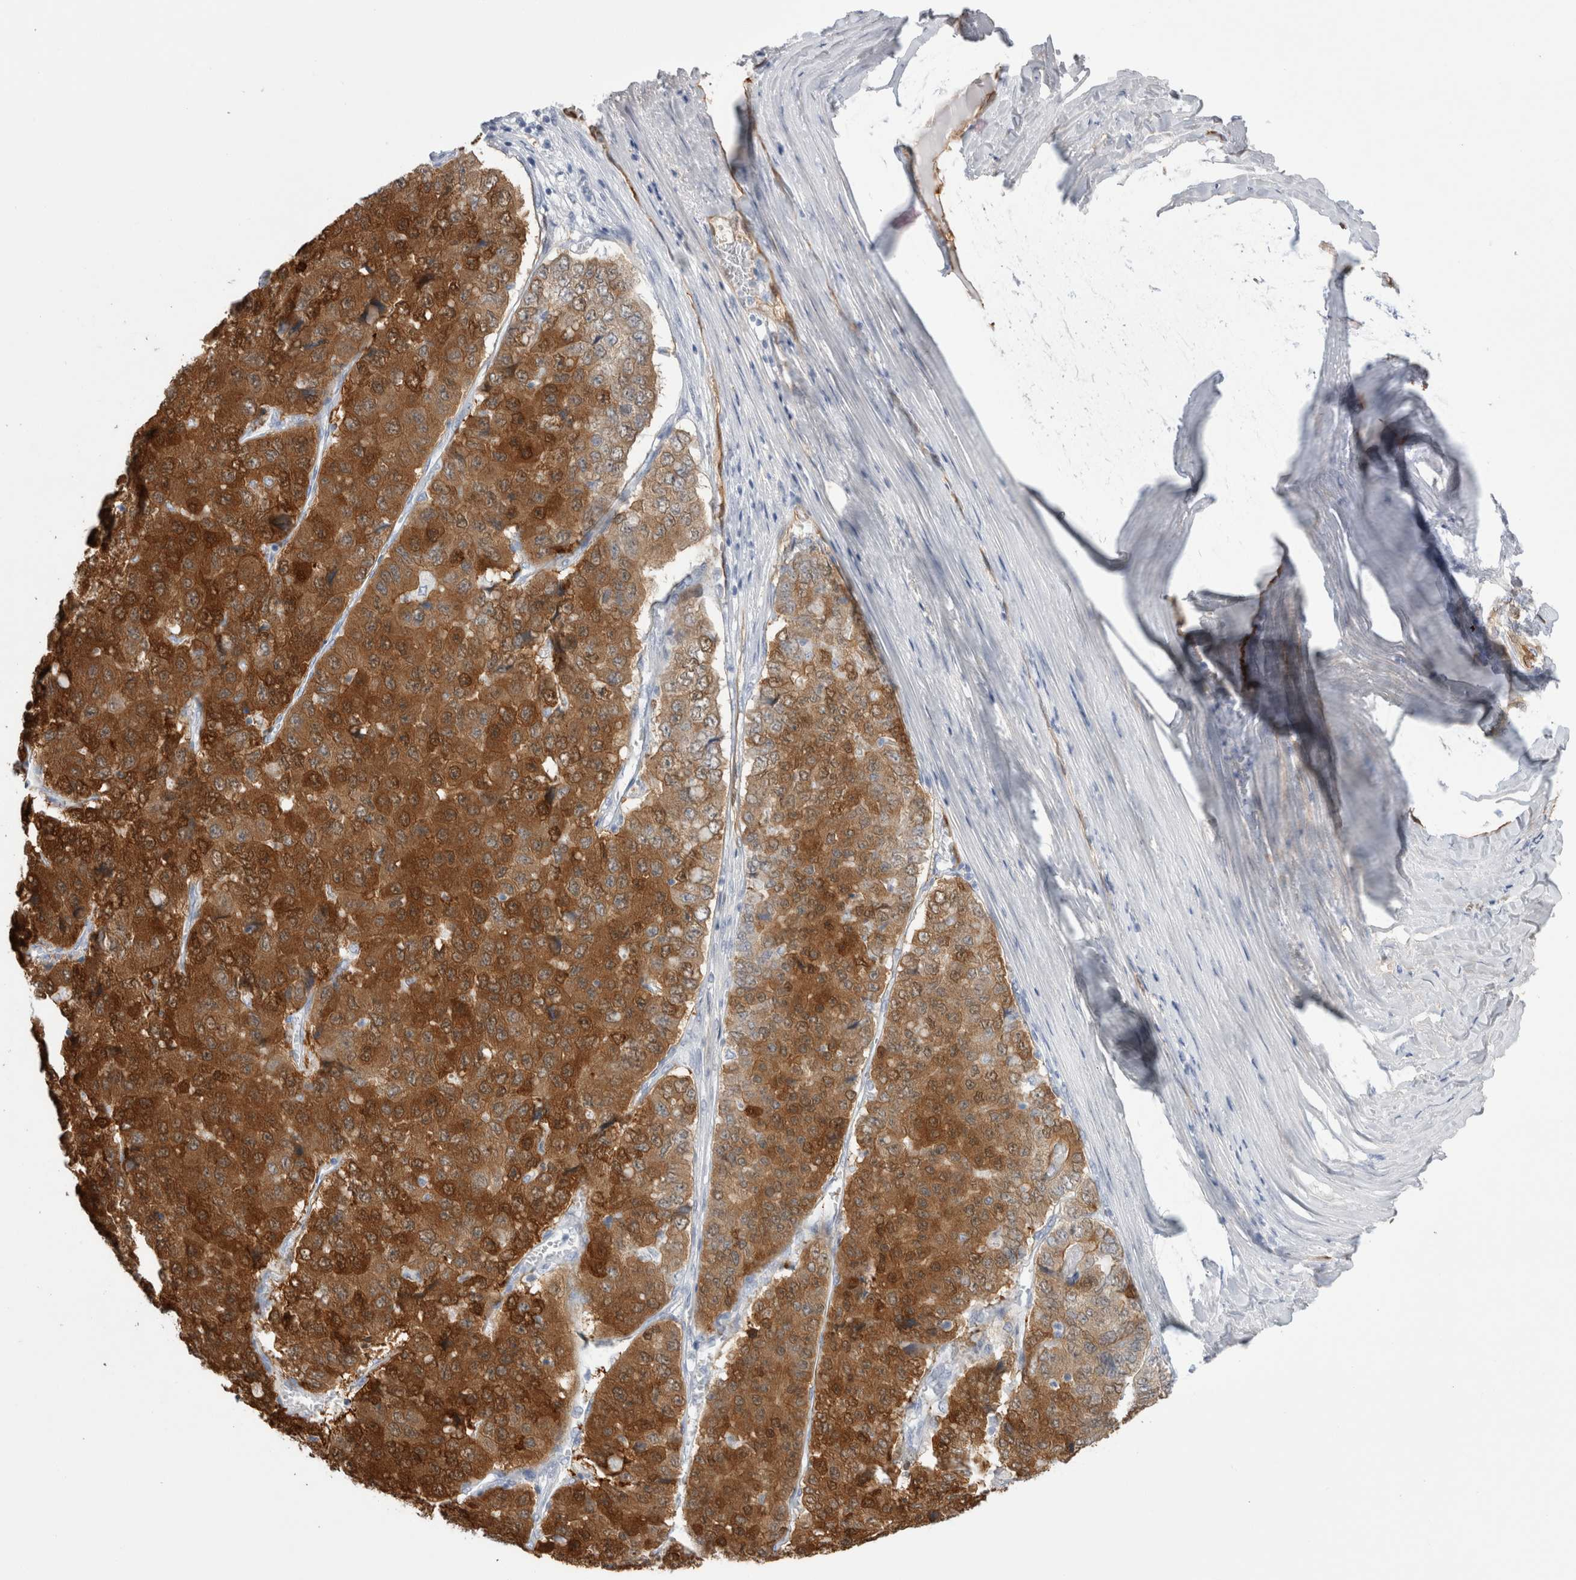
{"staining": {"intensity": "strong", "quantity": ">75%", "location": "cytoplasmic/membranous"}, "tissue": "pancreatic cancer", "cell_type": "Tumor cells", "image_type": "cancer", "snomed": [{"axis": "morphology", "description": "Adenocarcinoma, NOS"}, {"axis": "topography", "description": "Pancreas"}], "caption": "This image reveals pancreatic adenocarcinoma stained with immunohistochemistry (IHC) to label a protein in brown. The cytoplasmic/membranous of tumor cells show strong positivity for the protein. Nuclei are counter-stained blue.", "gene": "NAPEPLD", "patient": {"sex": "male", "age": 50}}